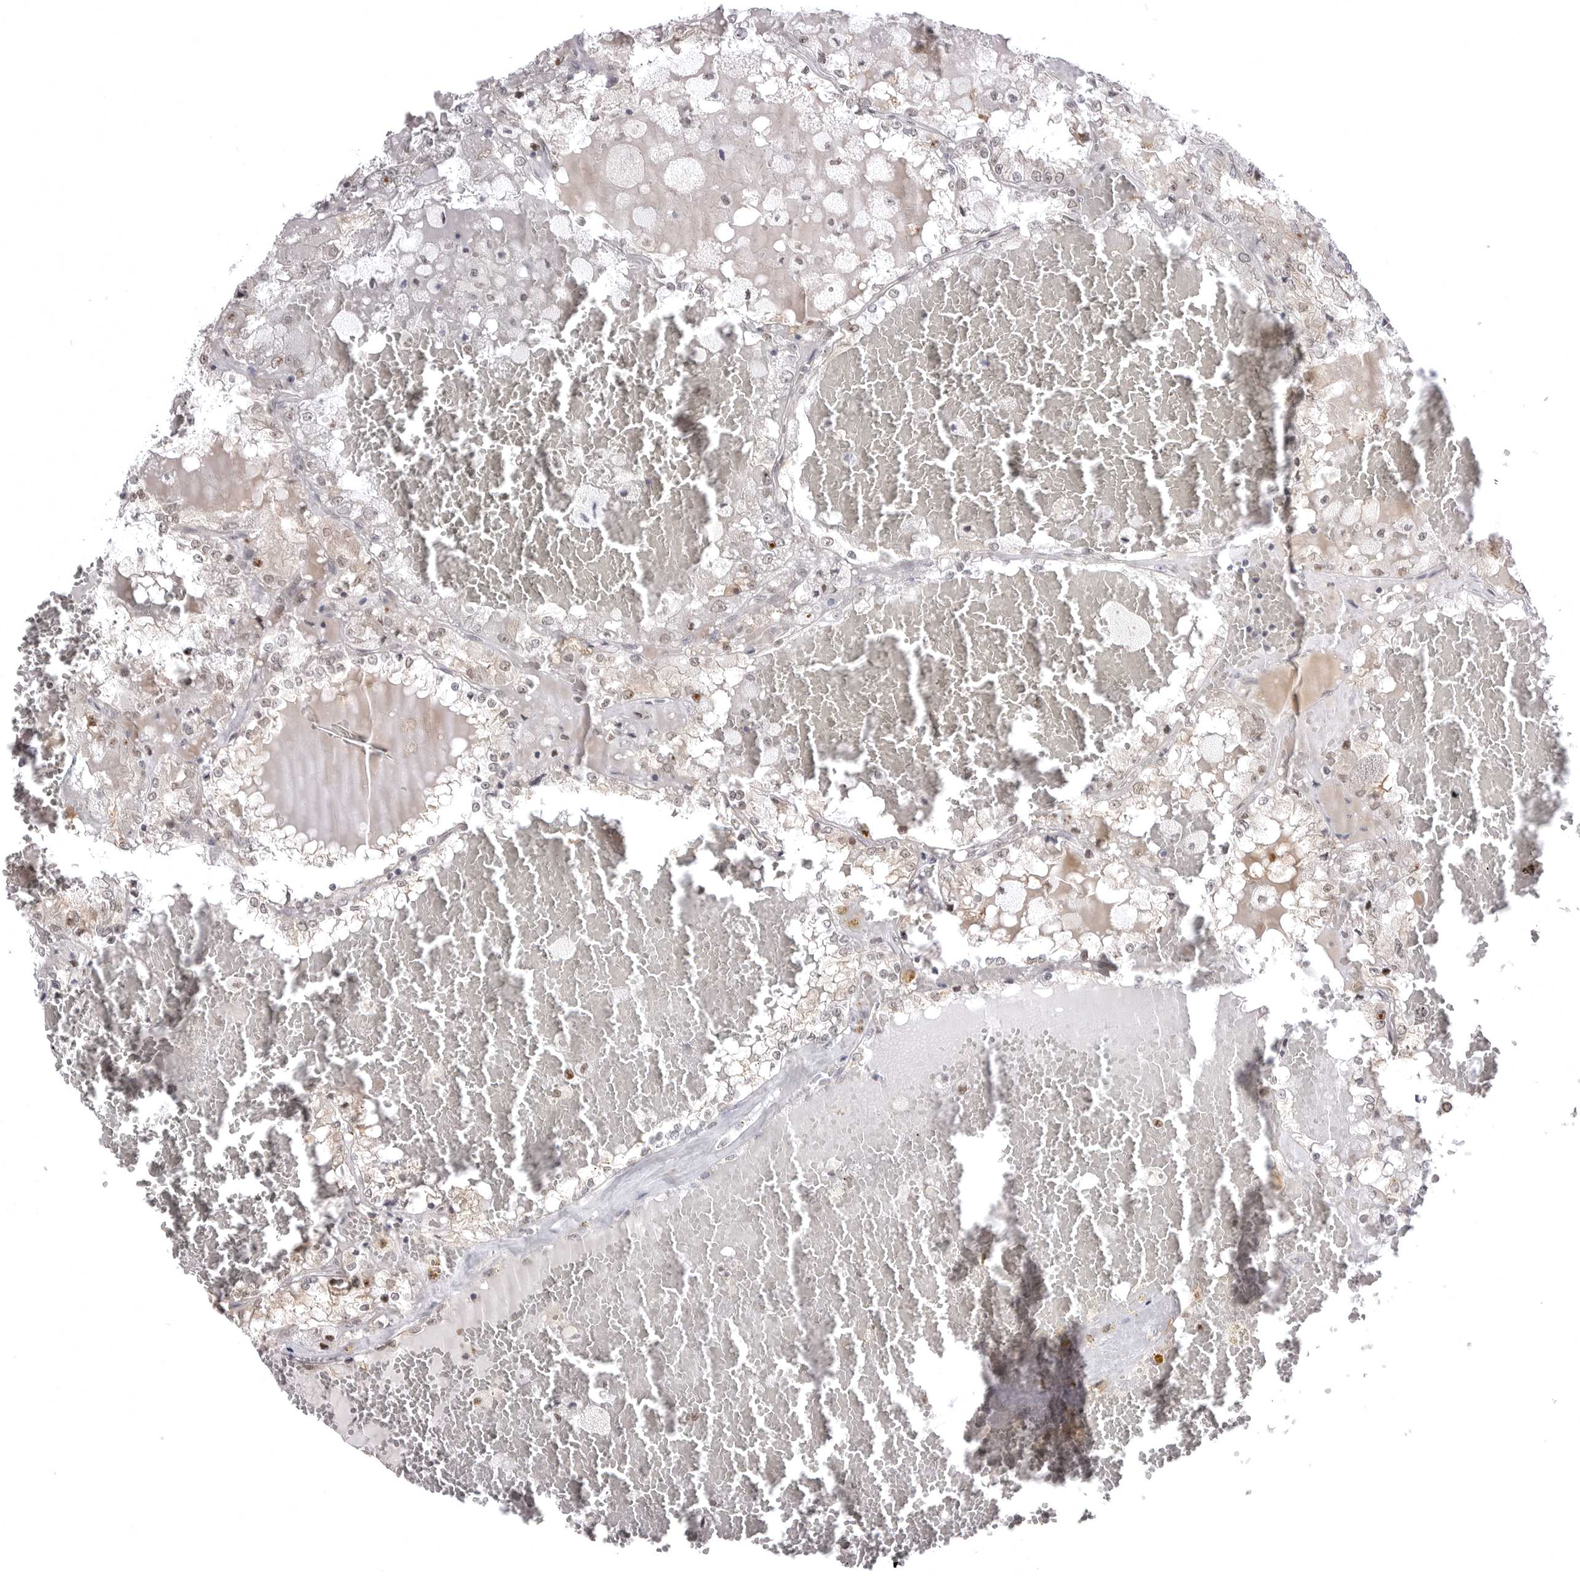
{"staining": {"intensity": "negative", "quantity": "none", "location": "none"}, "tissue": "renal cancer", "cell_type": "Tumor cells", "image_type": "cancer", "snomed": [{"axis": "morphology", "description": "Adenocarcinoma, NOS"}, {"axis": "topography", "description": "Kidney"}], "caption": "The photomicrograph shows no significant expression in tumor cells of renal cancer. Brightfield microscopy of IHC stained with DAB (brown) and hematoxylin (blue), captured at high magnification.", "gene": "PTK2B", "patient": {"sex": "female", "age": 56}}